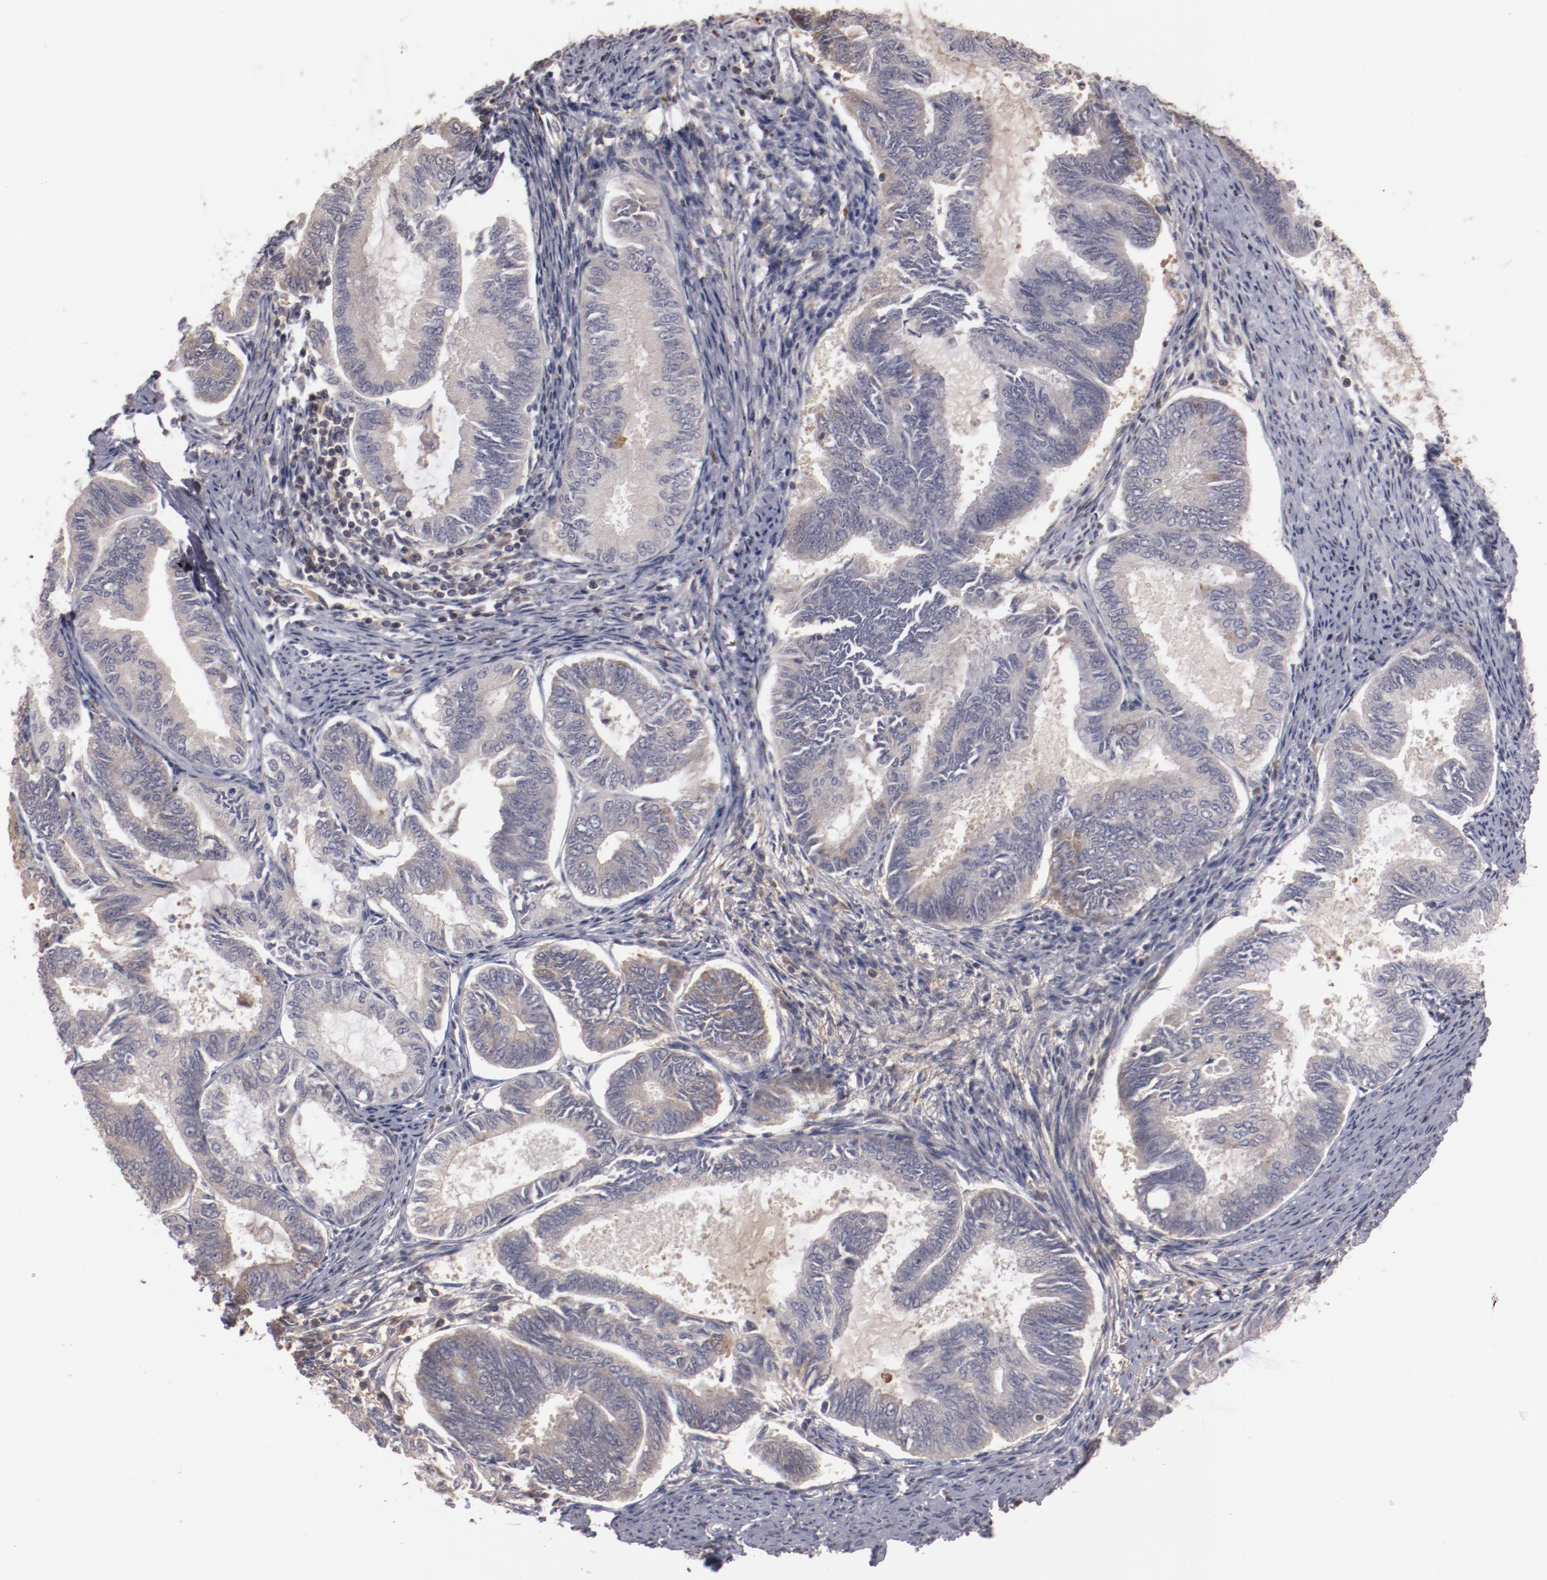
{"staining": {"intensity": "negative", "quantity": "none", "location": "none"}, "tissue": "endometrial cancer", "cell_type": "Tumor cells", "image_type": "cancer", "snomed": [{"axis": "morphology", "description": "Adenocarcinoma, NOS"}, {"axis": "topography", "description": "Endometrium"}], "caption": "Protein analysis of adenocarcinoma (endometrial) displays no significant staining in tumor cells.", "gene": "MBL2", "patient": {"sex": "female", "age": 86}}